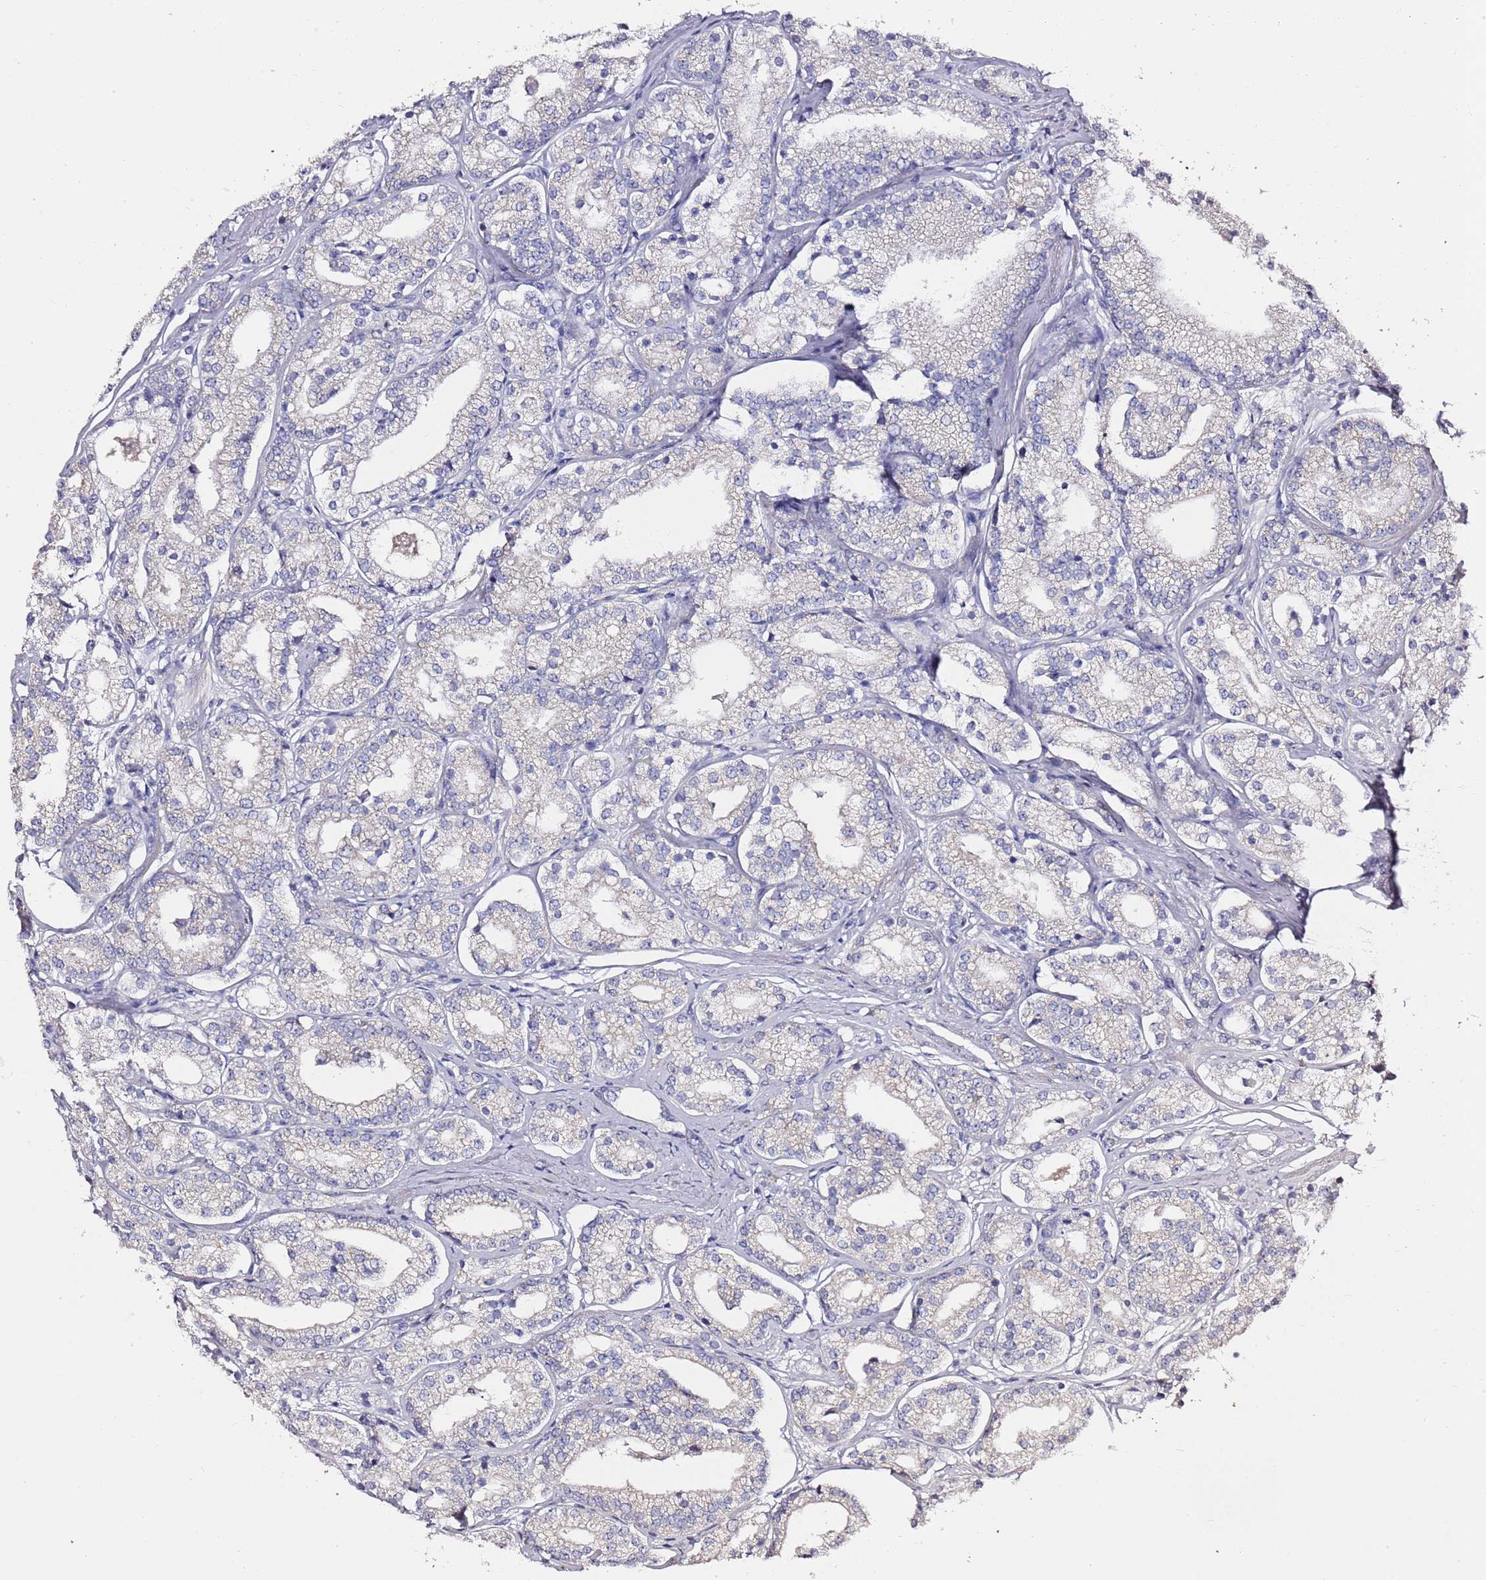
{"staining": {"intensity": "negative", "quantity": "none", "location": "none"}, "tissue": "prostate cancer", "cell_type": "Tumor cells", "image_type": "cancer", "snomed": [{"axis": "morphology", "description": "Adenocarcinoma, High grade"}, {"axis": "topography", "description": "Prostate"}], "caption": "Immunohistochemistry (IHC) micrograph of human prostate cancer (adenocarcinoma (high-grade)) stained for a protein (brown), which demonstrates no positivity in tumor cells.", "gene": "MYBPC3", "patient": {"sex": "male", "age": 69}}